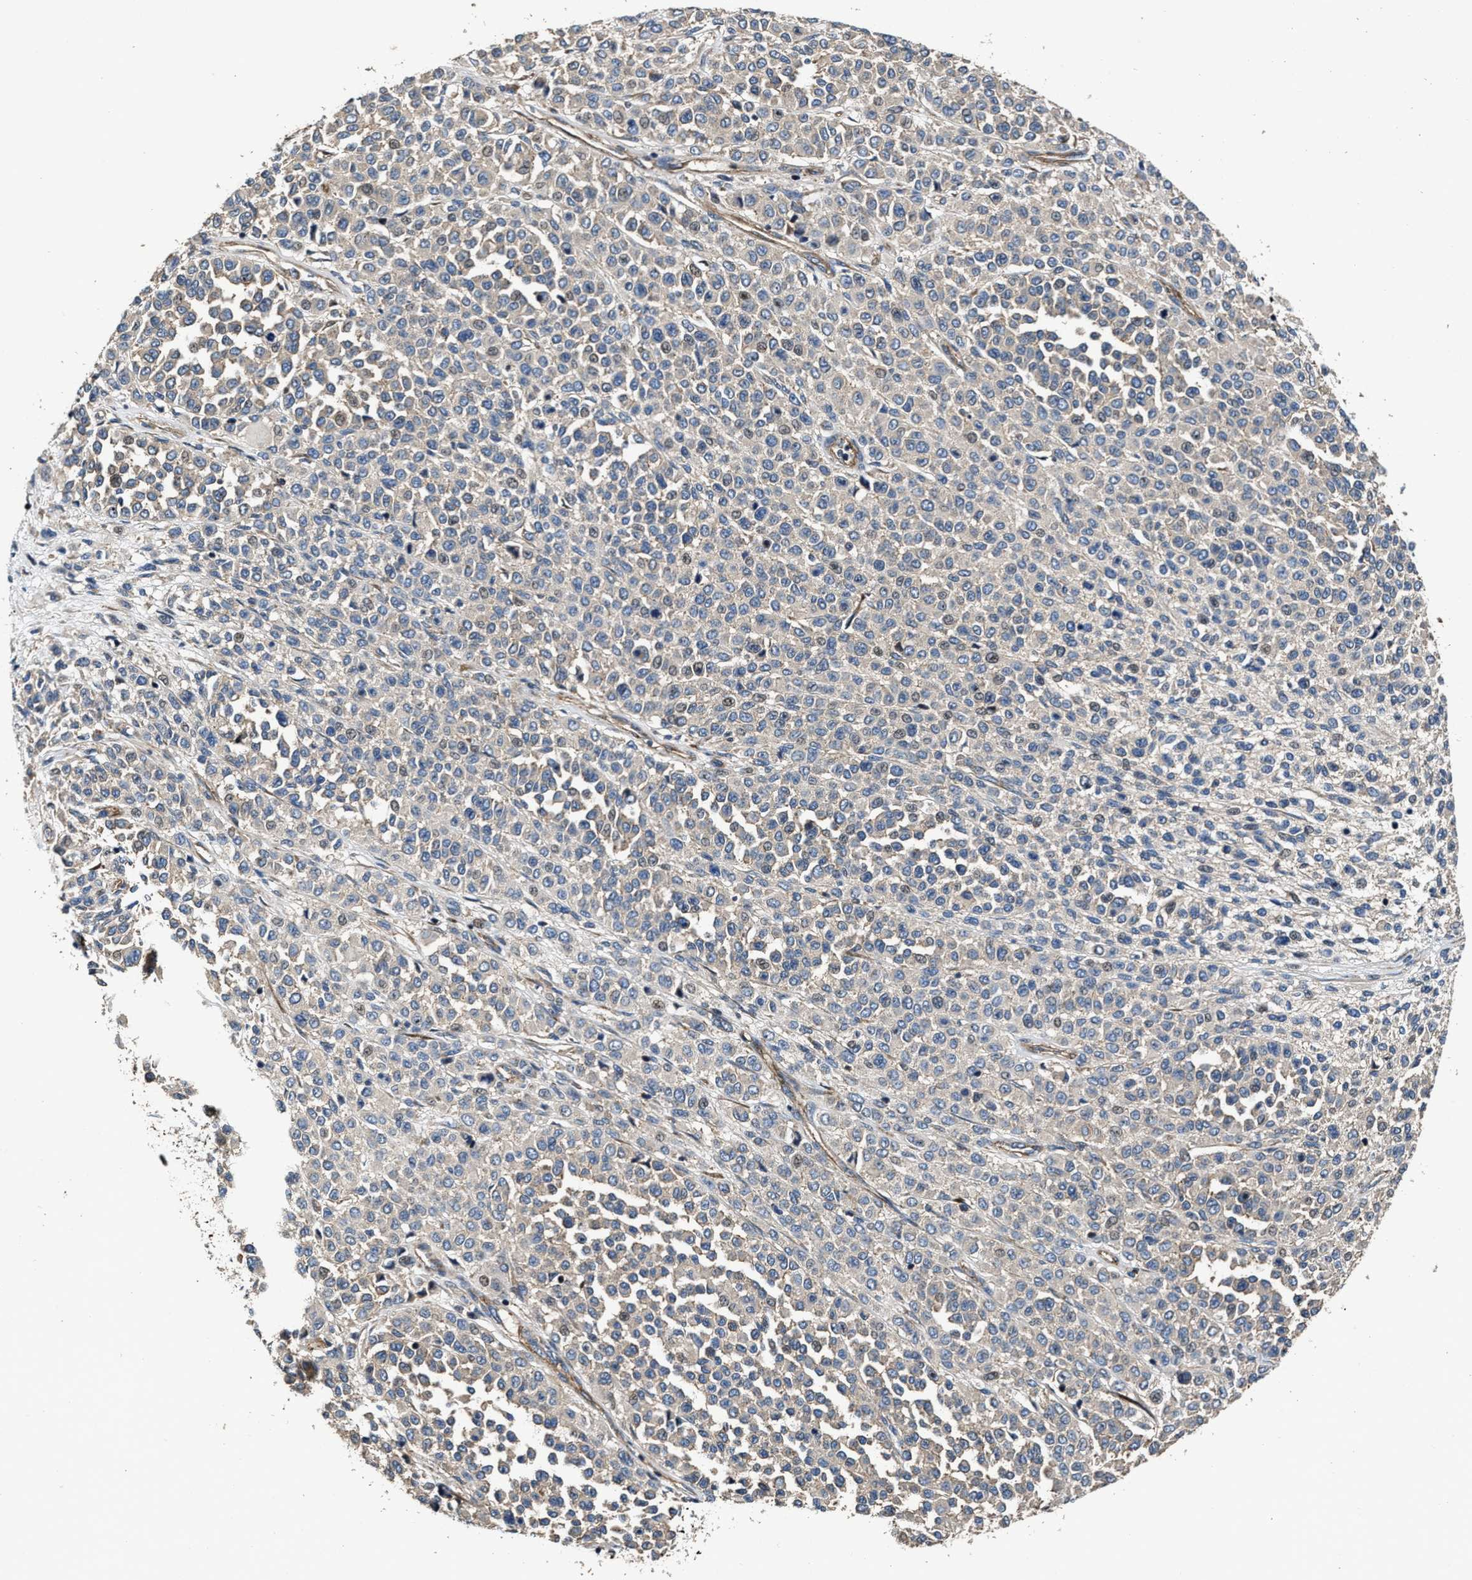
{"staining": {"intensity": "weak", "quantity": "25%-75%", "location": "cytoplasmic/membranous"}, "tissue": "melanoma", "cell_type": "Tumor cells", "image_type": "cancer", "snomed": [{"axis": "morphology", "description": "Malignant melanoma, Metastatic site"}, {"axis": "topography", "description": "Pancreas"}], "caption": "DAB immunohistochemical staining of human malignant melanoma (metastatic site) shows weak cytoplasmic/membranous protein expression in approximately 25%-75% of tumor cells.", "gene": "PTAR1", "patient": {"sex": "female", "age": 30}}